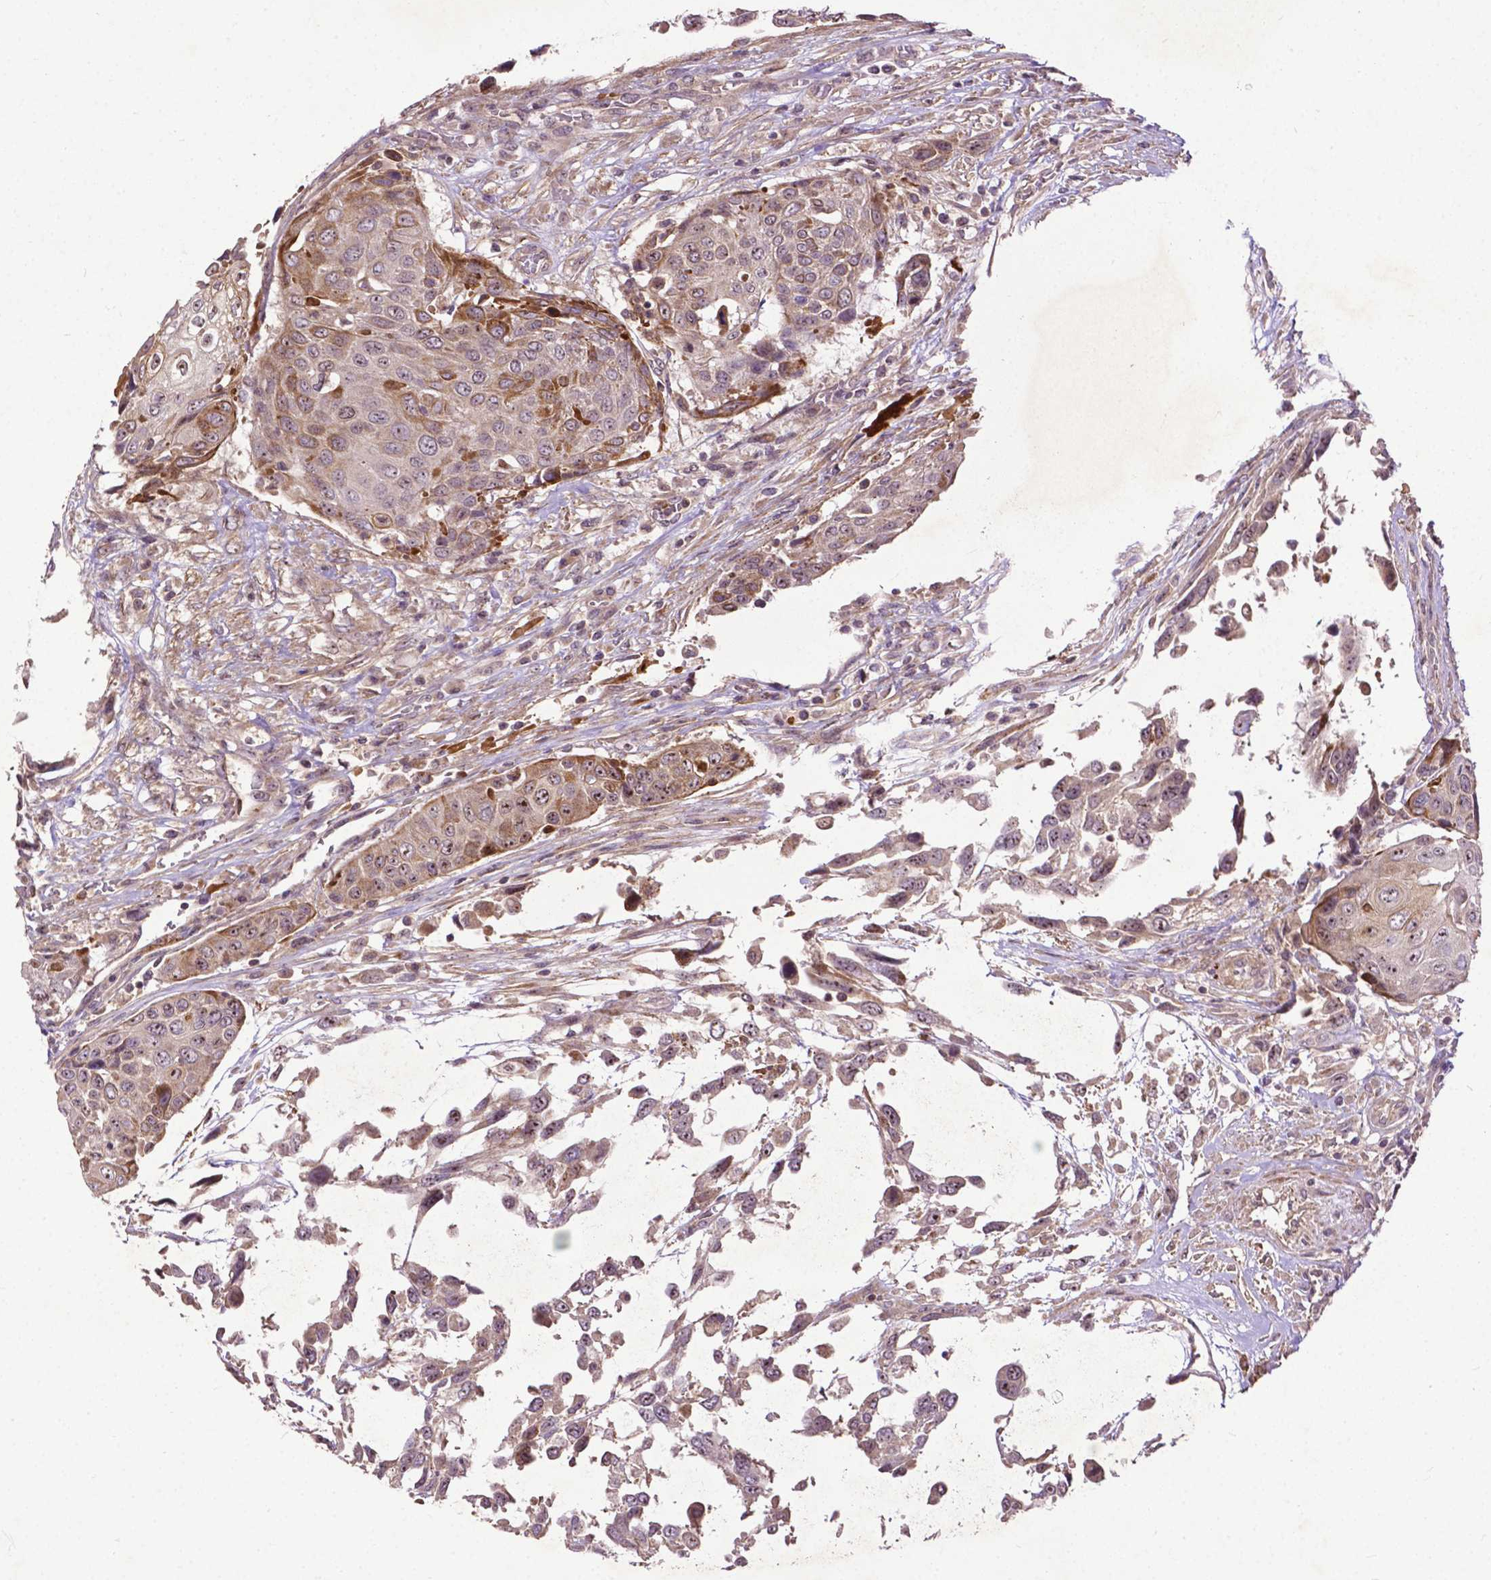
{"staining": {"intensity": "weak", "quantity": "<25%", "location": "cytoplasmic/membranous,nuclear"}, "tissue": "urothelial cancer", "cell_type": "Tumor cells", "image_type": "cancer", "snomed": [{"axis": "morphology", "description": "Urothelial carcinoma, High grade"}, {"axis": "topography", "description": "Urinary bladder"}], "caption": "Tumor cells are negative for brown protein staining in urothelial cancer.", "gene": "PARP3", "patient": {"sex": "female", "age": 70}}